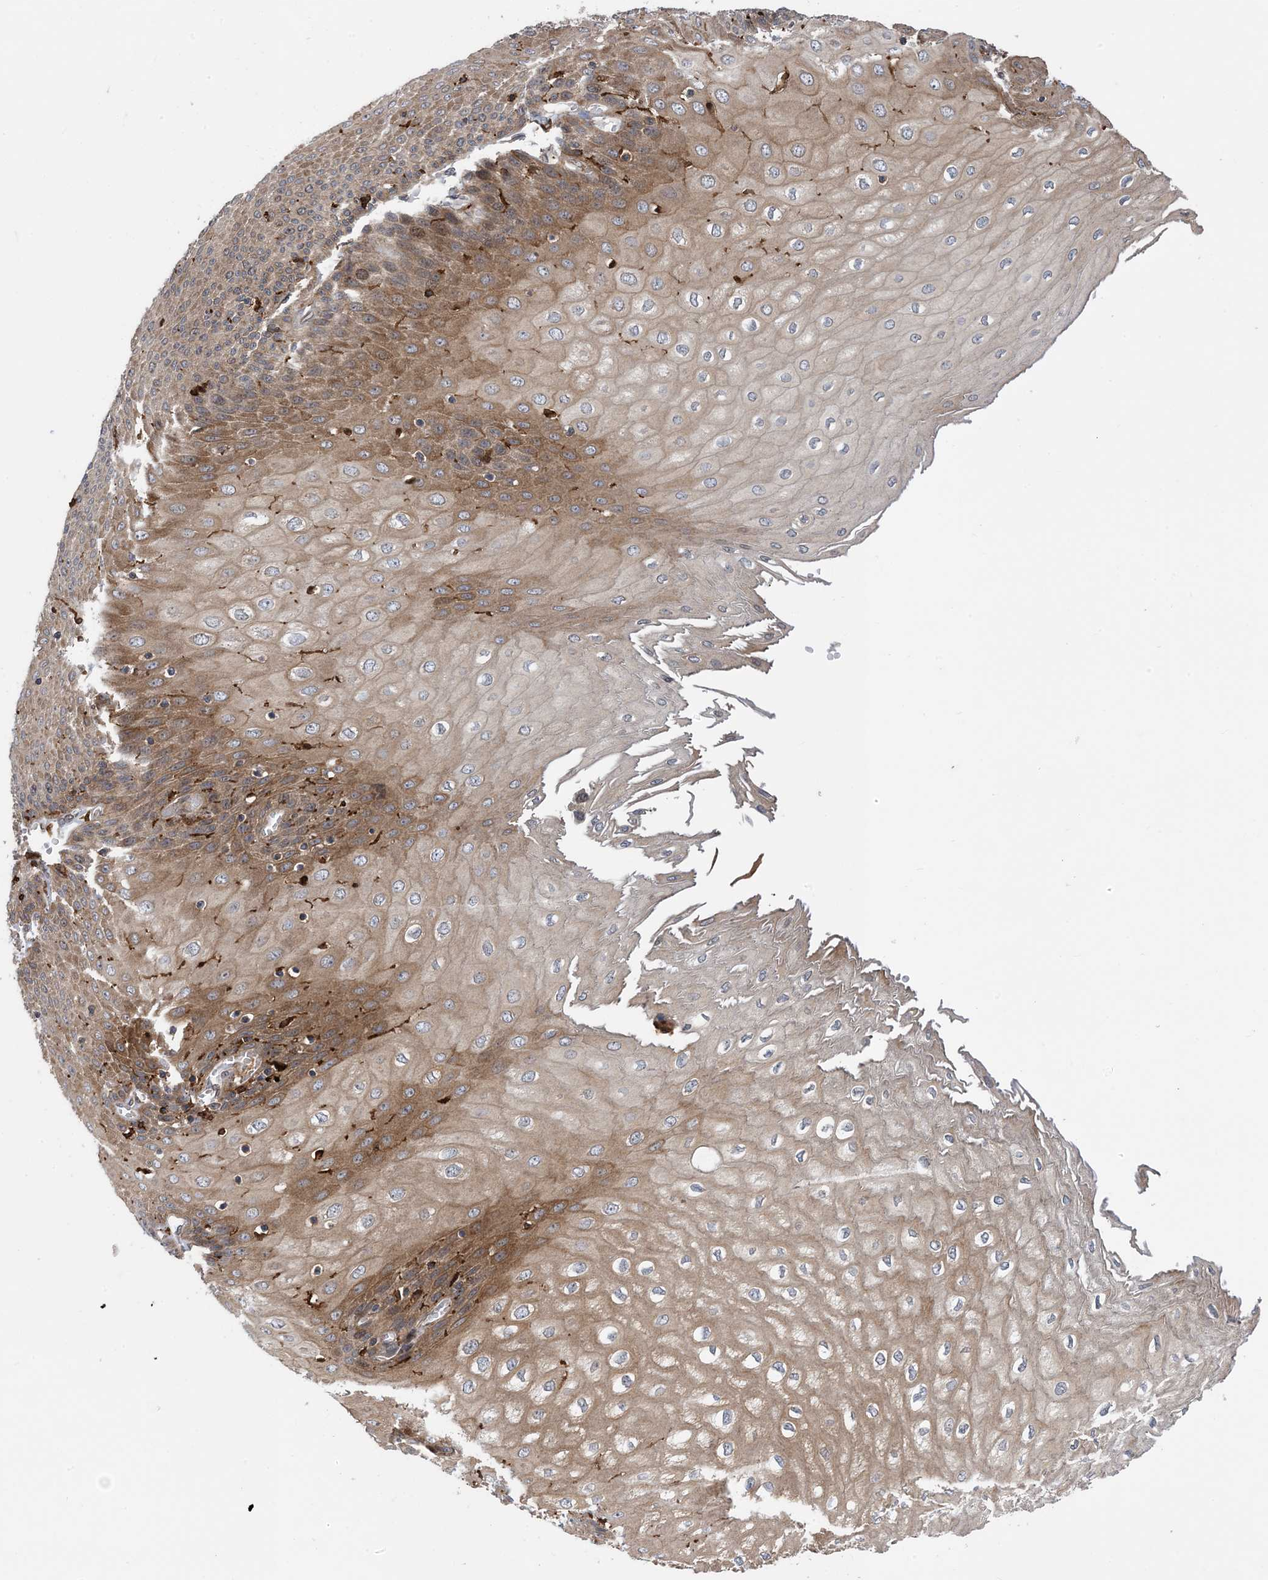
{"staining": {"intensity": "moderate", "quantity": ">75%", "location": "cytoplasmic/membranous"}, "tissue": "esophagus", "cell_type": "Squamous epithelial cells", "image_type": "normal", "snomed": [{"axis": "morphology", "description": "Normal tissue, NOS"}, {"axis": "topography", "description": "Esophagus"}], "caption": "This histopathology image shows immunohistochemistry (IHC) staining of normal human esophagus, with medium moderate cytoplasmic/membranous positivity in about >75% of squamous epithelial cells.", "gene": "HS1BP3", "patient": {"sex": "male", "age": 60}}